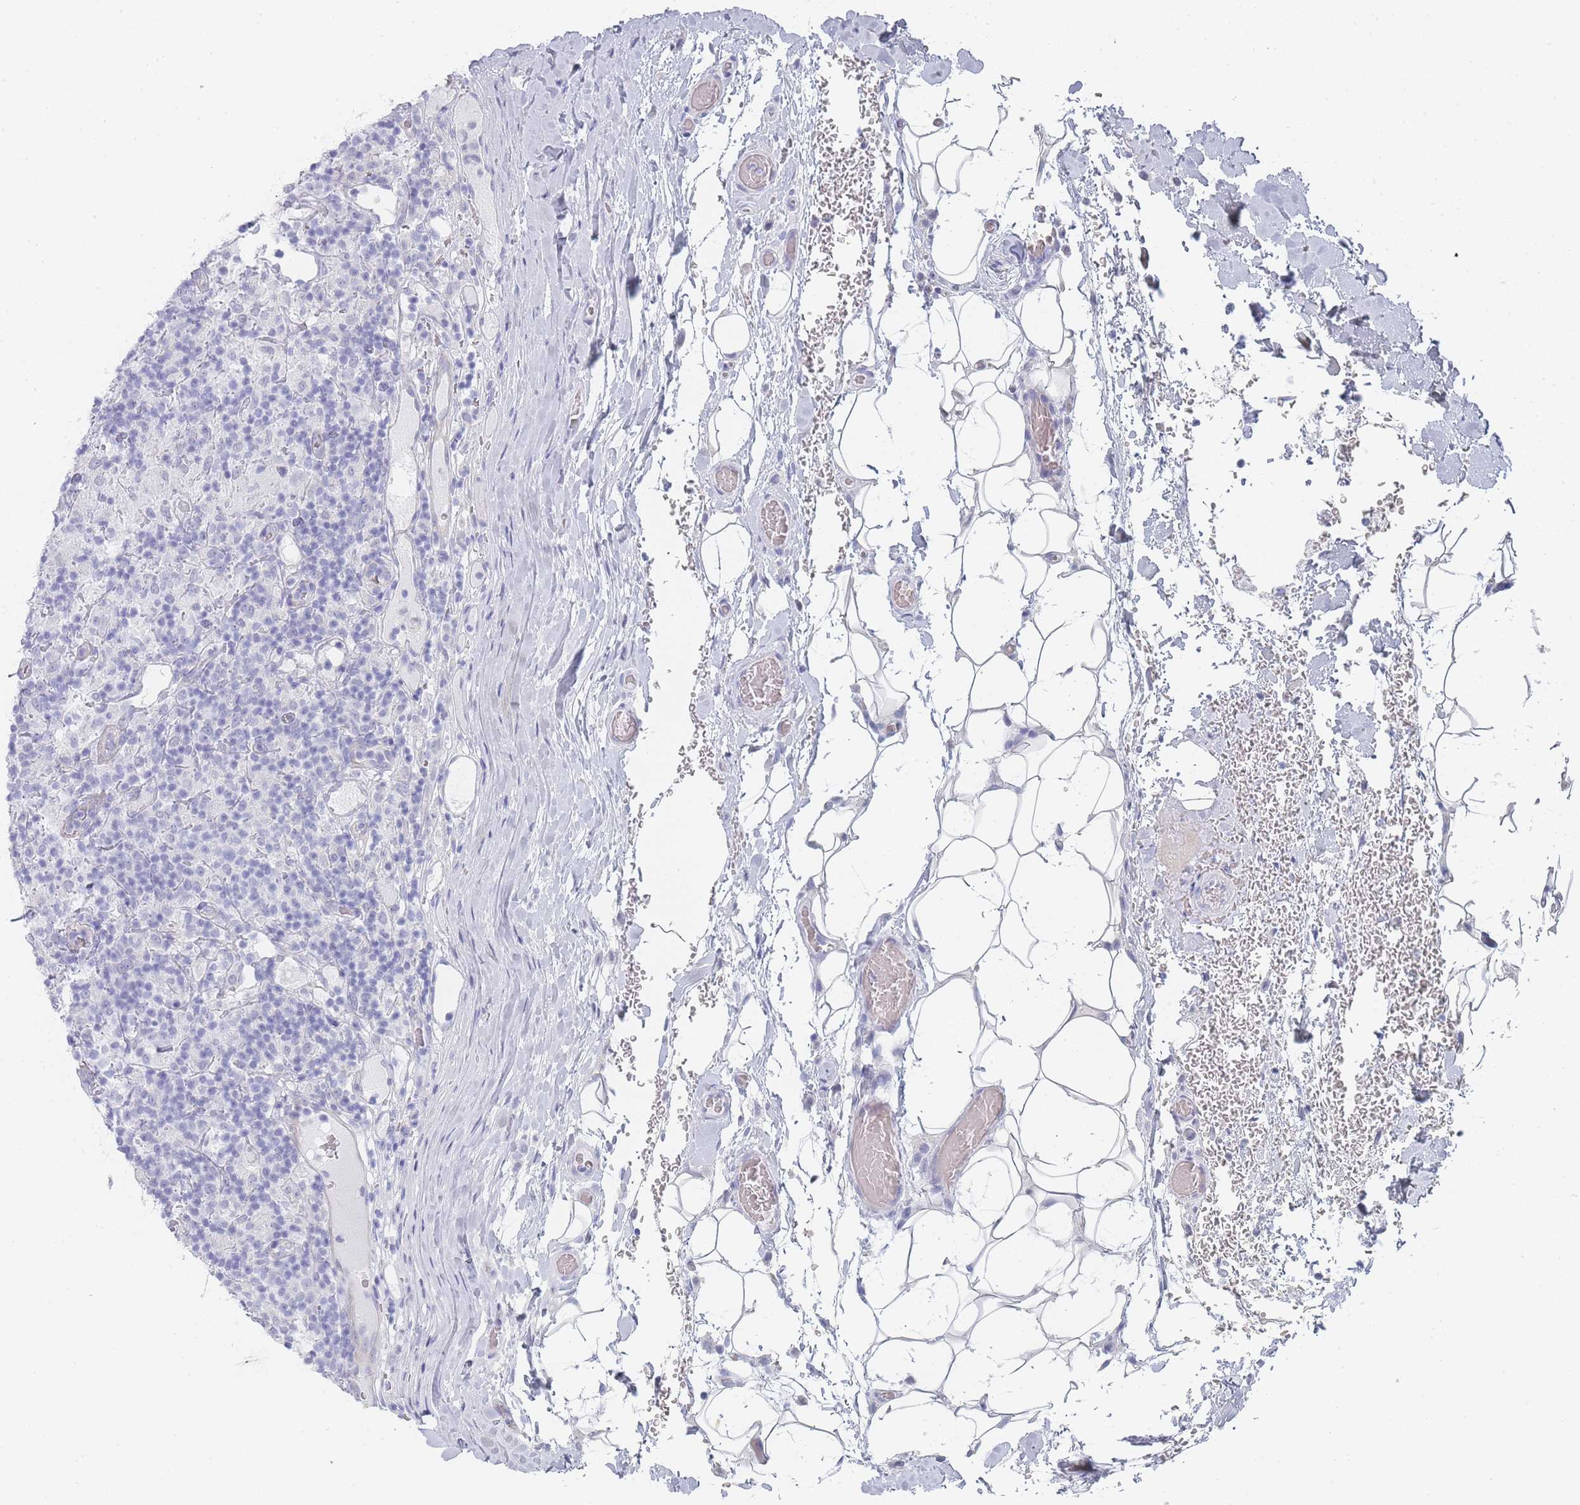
{"staining": {"intensity": "negative", "quantity": "none", "location": "none"}, "tissue": "lymphoma", "cell_type": "Tumor cells", "image_type": "cancer", "snomed": [{"axis": "morphology", "description": "Hodgkin's disease, NOS"}, {"axis": "topography", "description": "Lymph node"}], "caption": "This is an immunohistochemistry photomicrograph of human lymphoma. There is no expression in tumor cells.", "gene": "IMPG1", "patient": {"sex": "male", "age": 70}}